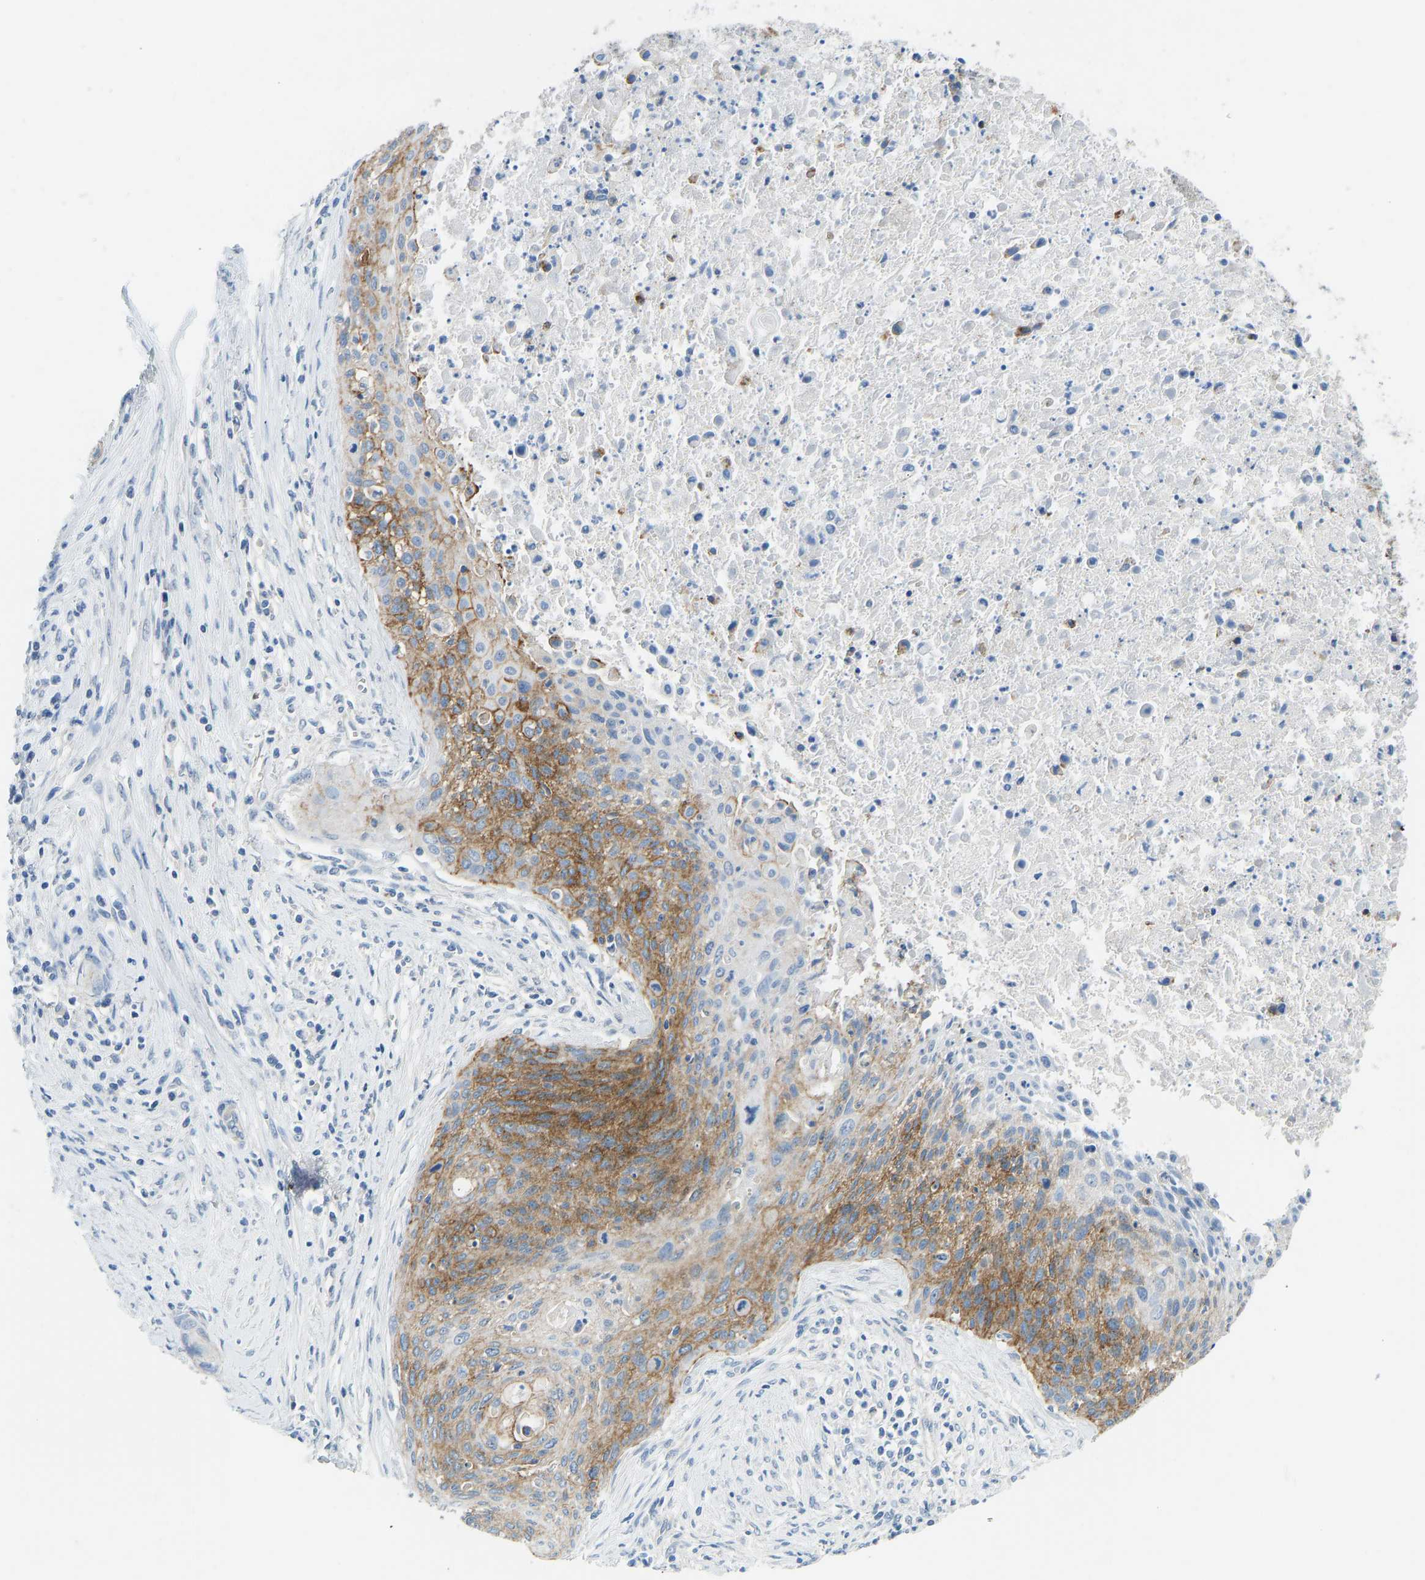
{"staining": {"intensity": "moderate", "quantity": ">75%", "location": "cytoplasmic/membranous"}, "tissue": "cervical cancer", "cell_type": "Tumor cells", "image_type": "cancer", "snomed": [{"axis": "morphology", "description": "Squamous cell carcinoma, NOS"}, {"axis": "topography", "description": "Cervix"}], "caption": "This is an image of IHC staining of cervical squamous cell carcinoma, which shows moderate expression in the cytoplasmic/membranous of tumor cells.", "gene": "ATP1A1", "patient": {"sex": "female", "age": 55}}